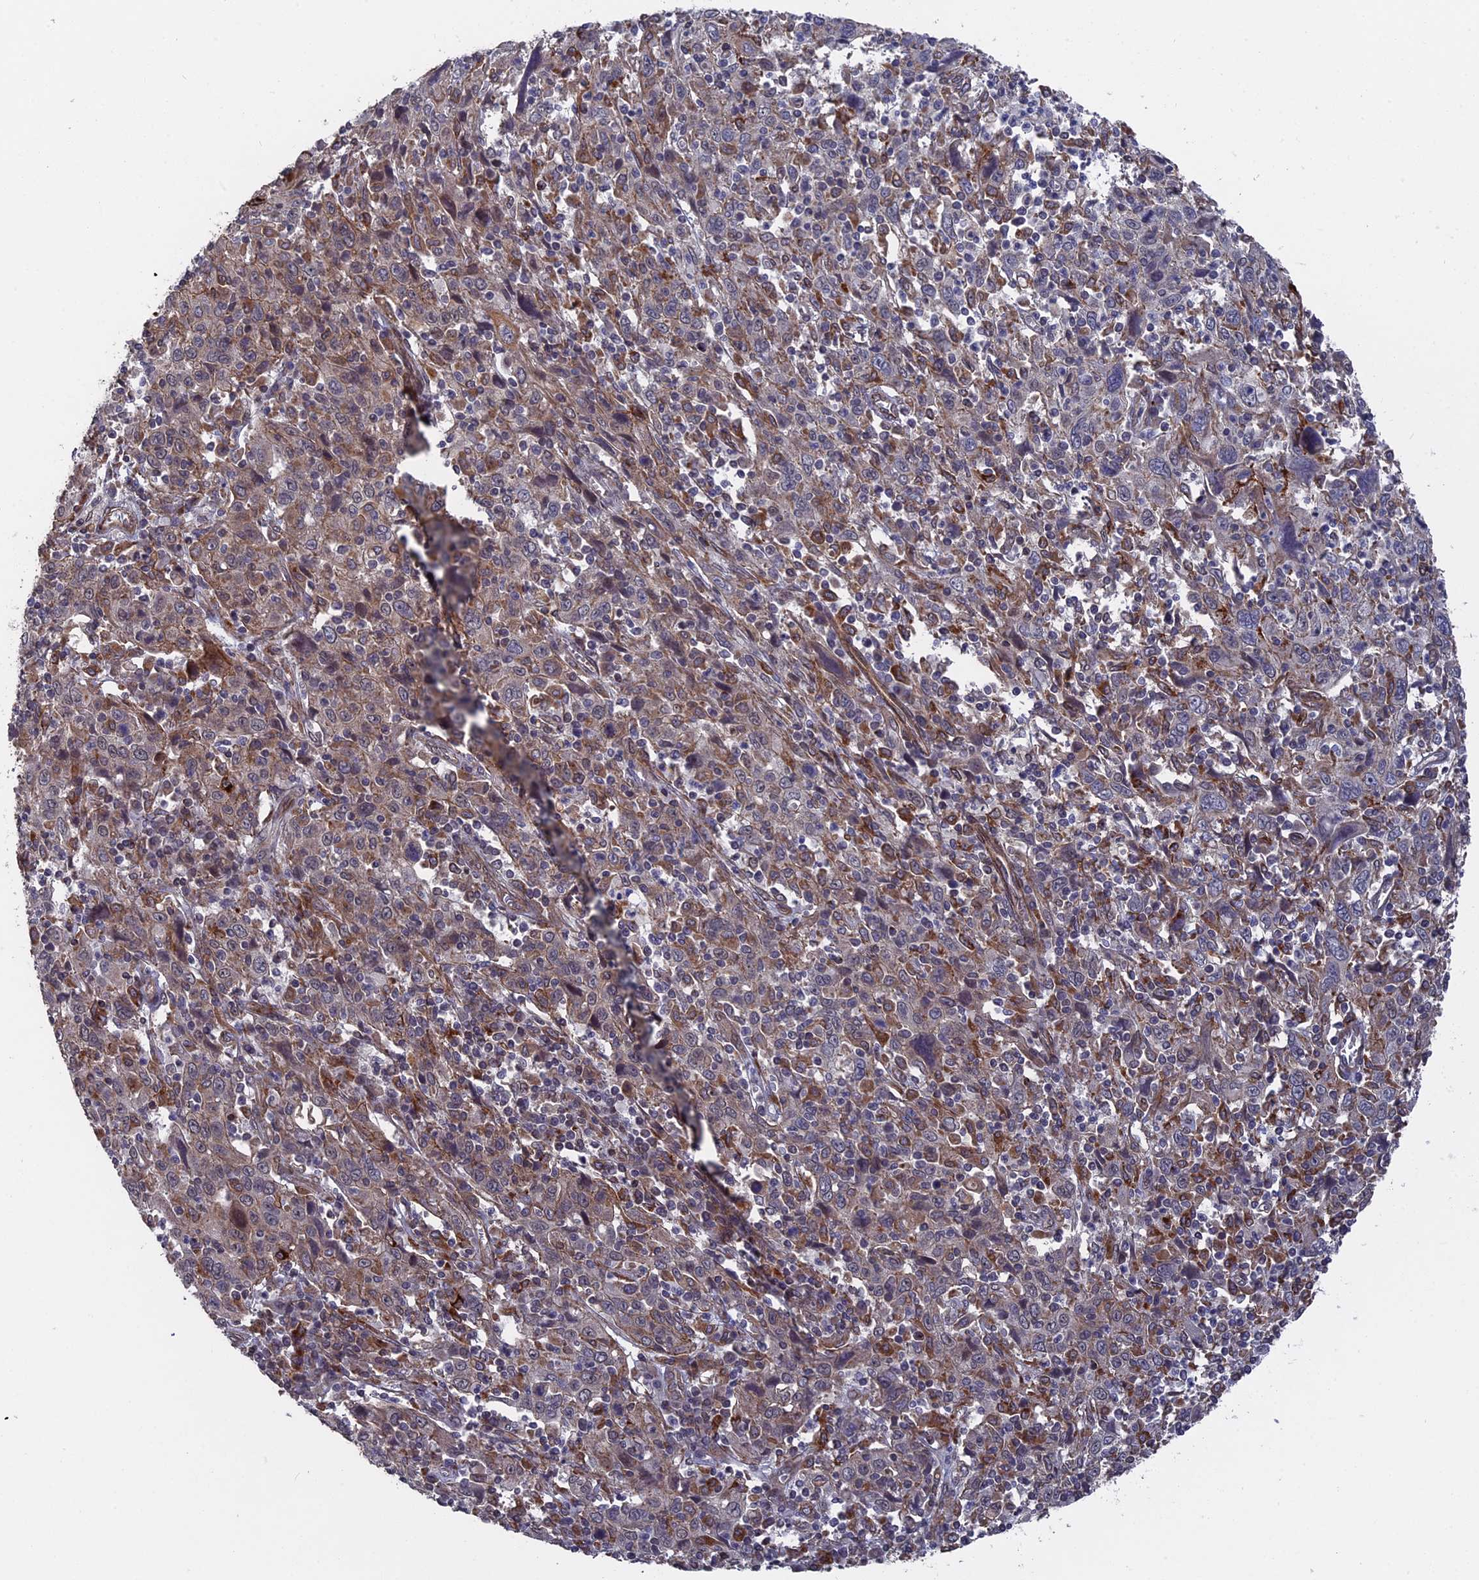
{"staining": {"intensity": "moderate", "quantity": "25%-75%", "location": "cytoplasmic/membranous"}, "tissue": "cervical cancer", "cell_type": "Tumor cells", "image_type": "cancer", "snomed": [{"axis": "morphology", "description": "Squamous cell carcinoma, NOS"}, {"axis": "topography", "description": "Cervix"}], "caption": "High-power microscopy captured an IHC micrograph of squamous cell carcinoma (cervical), revealing moderate cytoplasmic/membranous staining in approximately 25%-75% of tumor cells. (DAB IHC, brown staining for protein, blue staining for nuclei).", "gene": "NOSIP", "patient": {"sex": "female", "age": 46}}